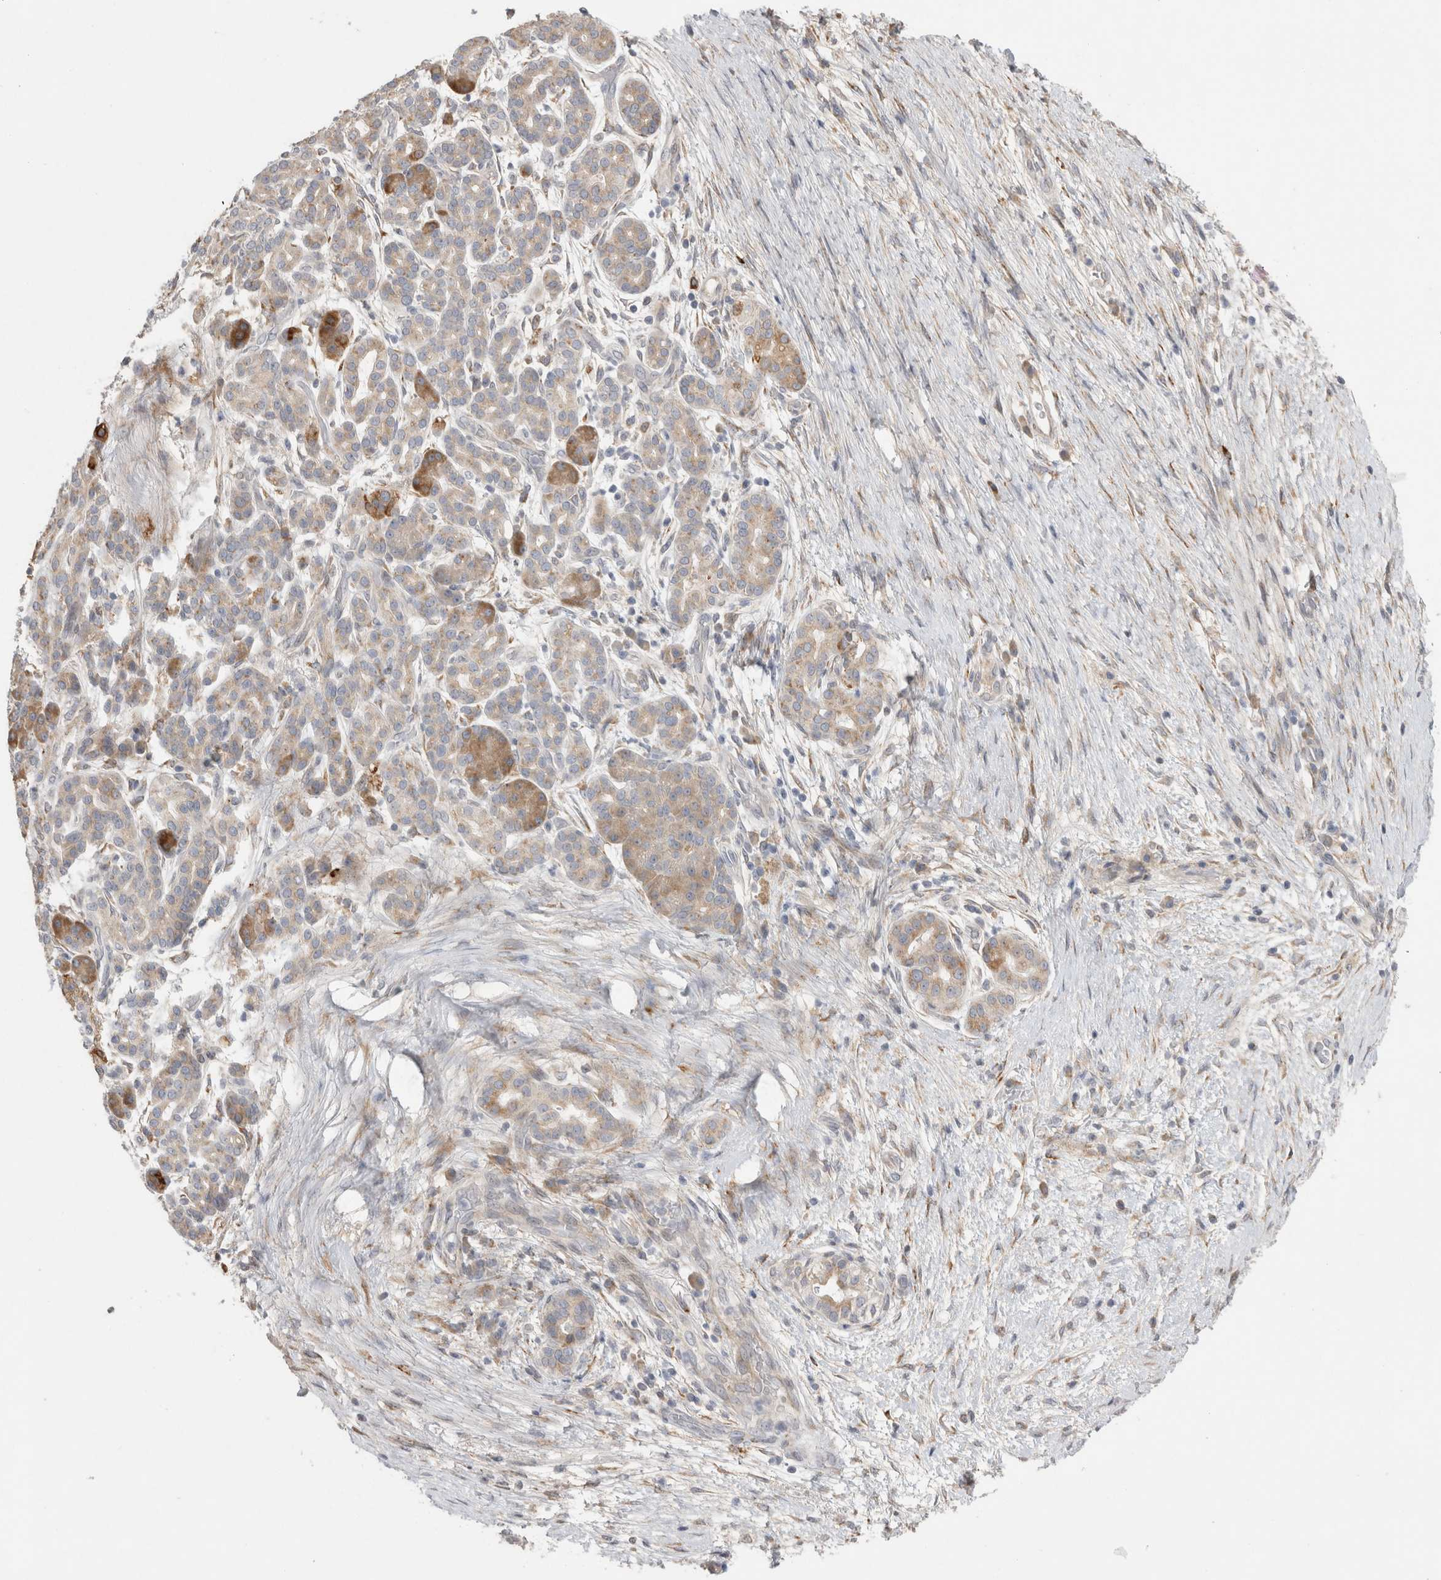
{"staining": {"intensity": "moderate", "quantity": "<25%", "location": "cytoplasmic/membranous"}, "tissue": "pancreatic cancer", "cell_type": "Tumor cells", "image_type": "cancer", "snomed": [{"axis": "morphology", "description": "Adenocarcinoma, NOS"}, {"axis": "topography", "description": "Pancreas"}], "caption": "A photomicrograph of human adenocarcinoma (pancreatic) stained for a protein displays moderate cytoplasmic/membranous brown staining in tumor cells.", "gene": "TRMT9B", "patient": {"sex": "male", "age": 72}}